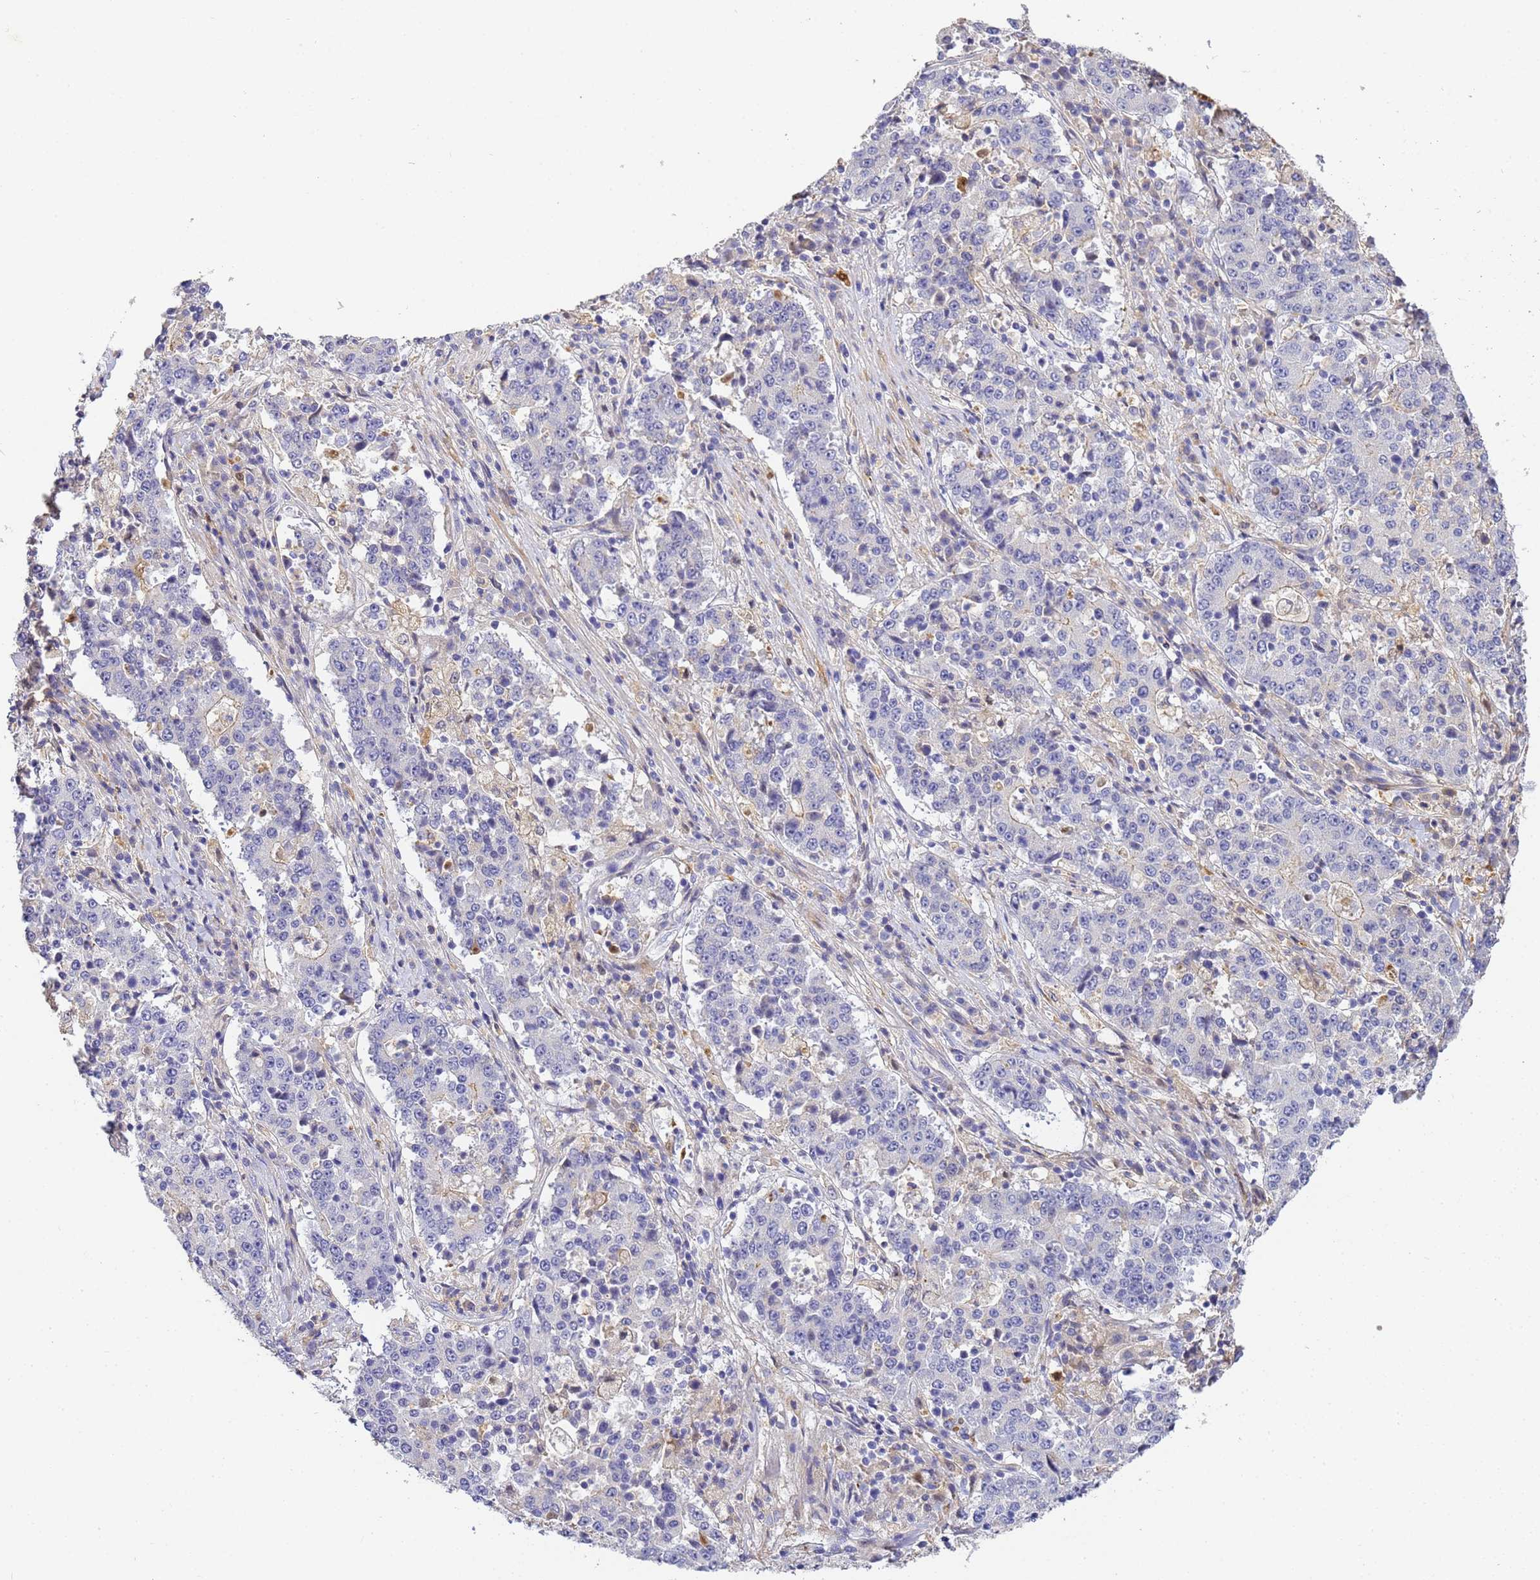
{"staining": {"intensity": "negative", "quantity": "none", "location": "none"}, "tissue": "stomach cancer", "cell_type": "Tumor cells", "image_type": "cancer", "snomed": [{"axis": "morphology", "description": "Adenocarcinoma, NOS"}, {"axis": "topography", "description": "Stomach"}], "caption": "DAB (3,3'-diaminobenzidine) immunohistochemical staining of human stomach cancer (adenocarcinoma) shows no significant positivity in tumor cells.", "gene": "CFH", "patient": {"sex": "male", "age": 59}}